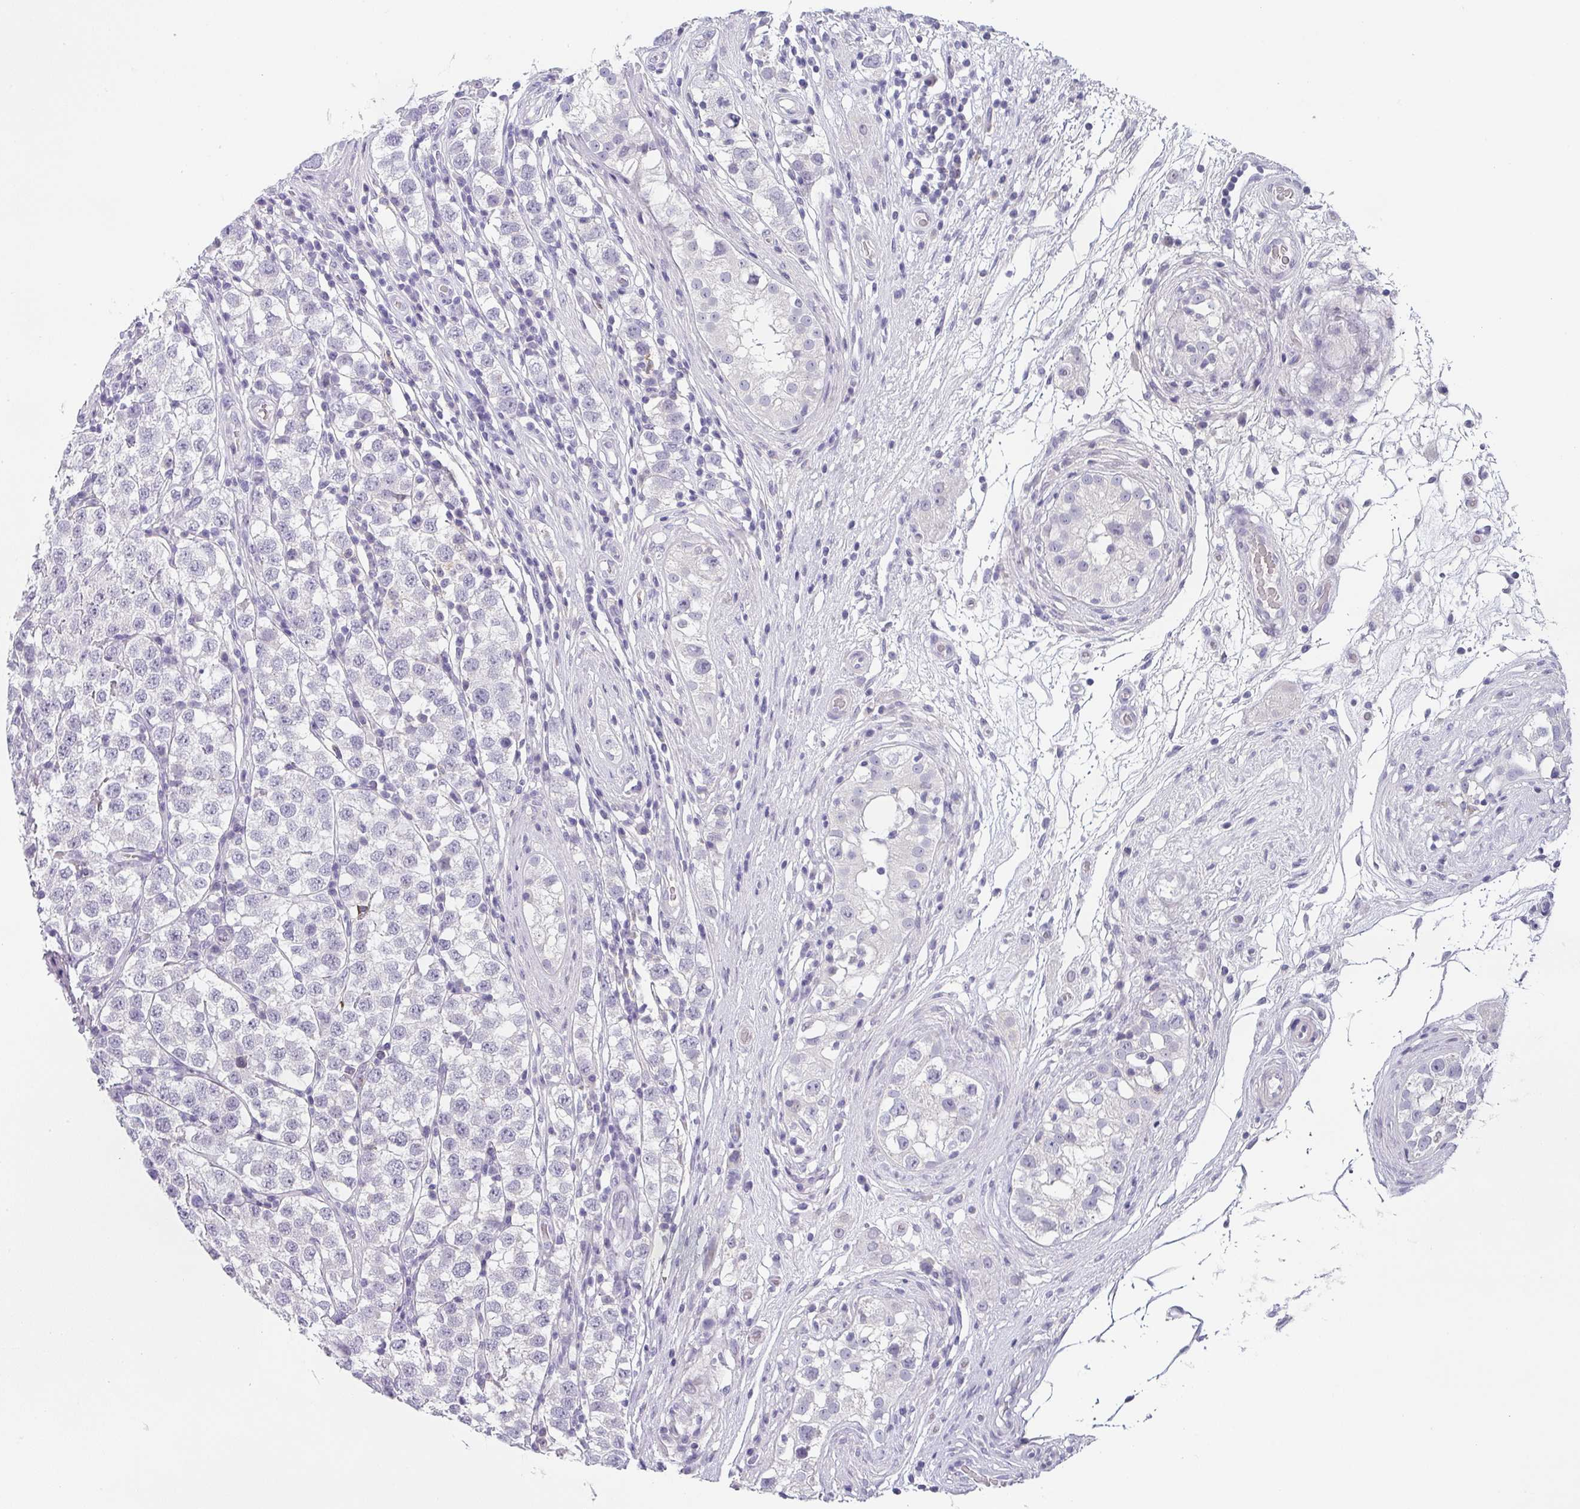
{"staining": {"intensity": "negative", "quantity": "none", "location": "none"}, "tissue": "testis cancer", "cell_type": "Tumor cells", "image_type": "cancer", "snomed": [{"axis": "morphology", "description": "Seminoma, NOS"}, {"axis": "topography", "description": "Testis"}], "caption": "Immunohistochemistry (IHC) of testis cancer shows no positivity in tumor cells. (DAB (3,3'-diaminobenzidine) immunohistochemistry visualized using brightfield microscopy, high magnification).", "gene": "BTLA", "patient": {"sex": "male", "age": 34}}